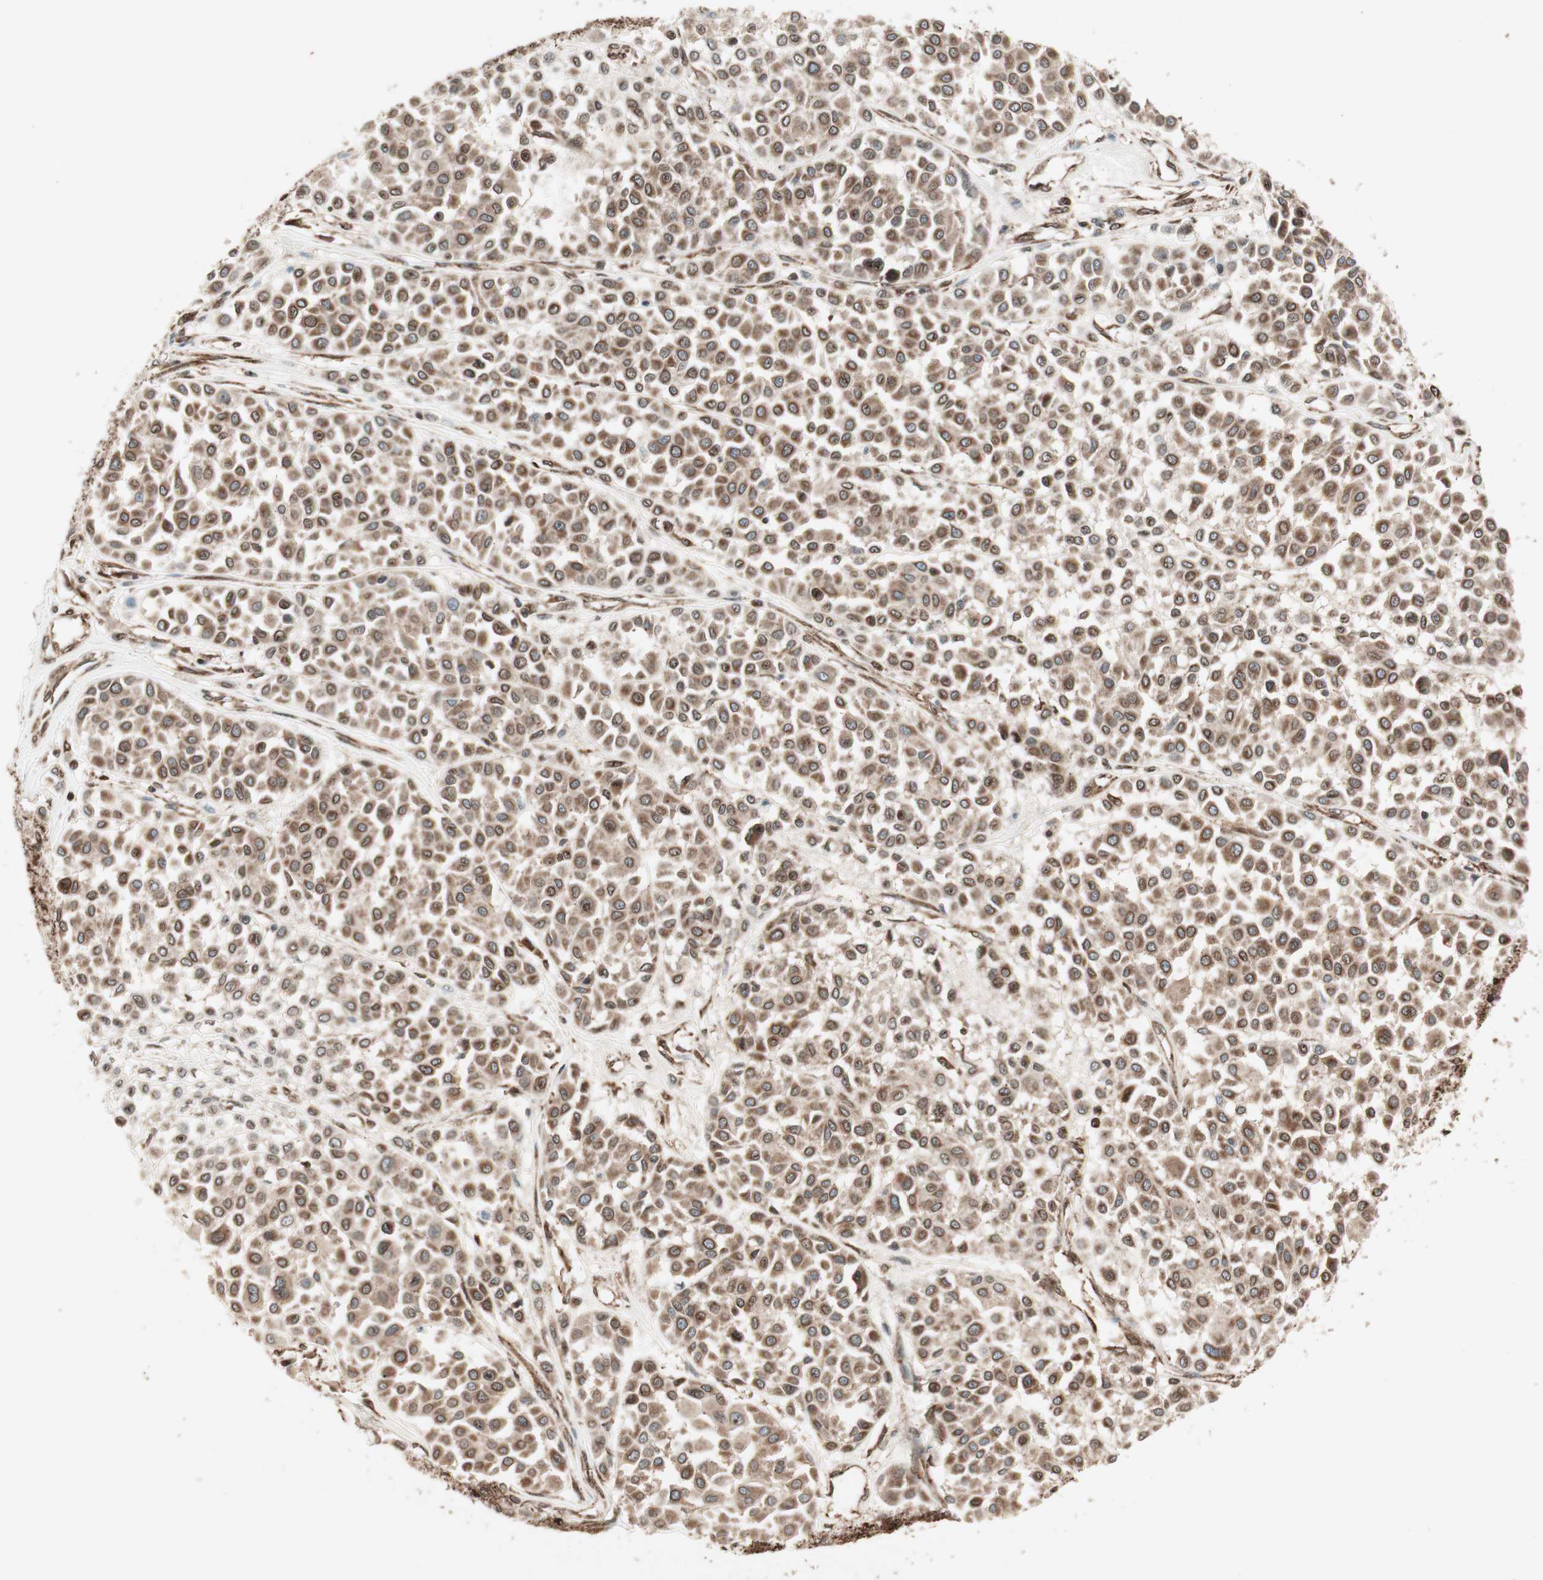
{"staining": {"intensity": "moderate", "quantity": ">75%", "location": "cytoplasmic/membranous,nuclear"}, "tissue": "melanoma", "cell_type": "Tumor cells", "image_type": "cancer", "snomed": [{"axis": "morphology", "description": "Malignant melanoma, Metastatic site"}, {"axis": "topography", "description": "Soft tissue"}], "caption": "Moderate cytoplasmic/membranous and nuclear staining is present in approximately >75% of tumor cells in melanoma. The staining was performed using DAB to visualize the protein expression in brown, while the nuclei were stained in blue with hematoxylin (Magnification: 20x).", "gene": "NUP62", "patient": {"sex": "male", "age": 41}}